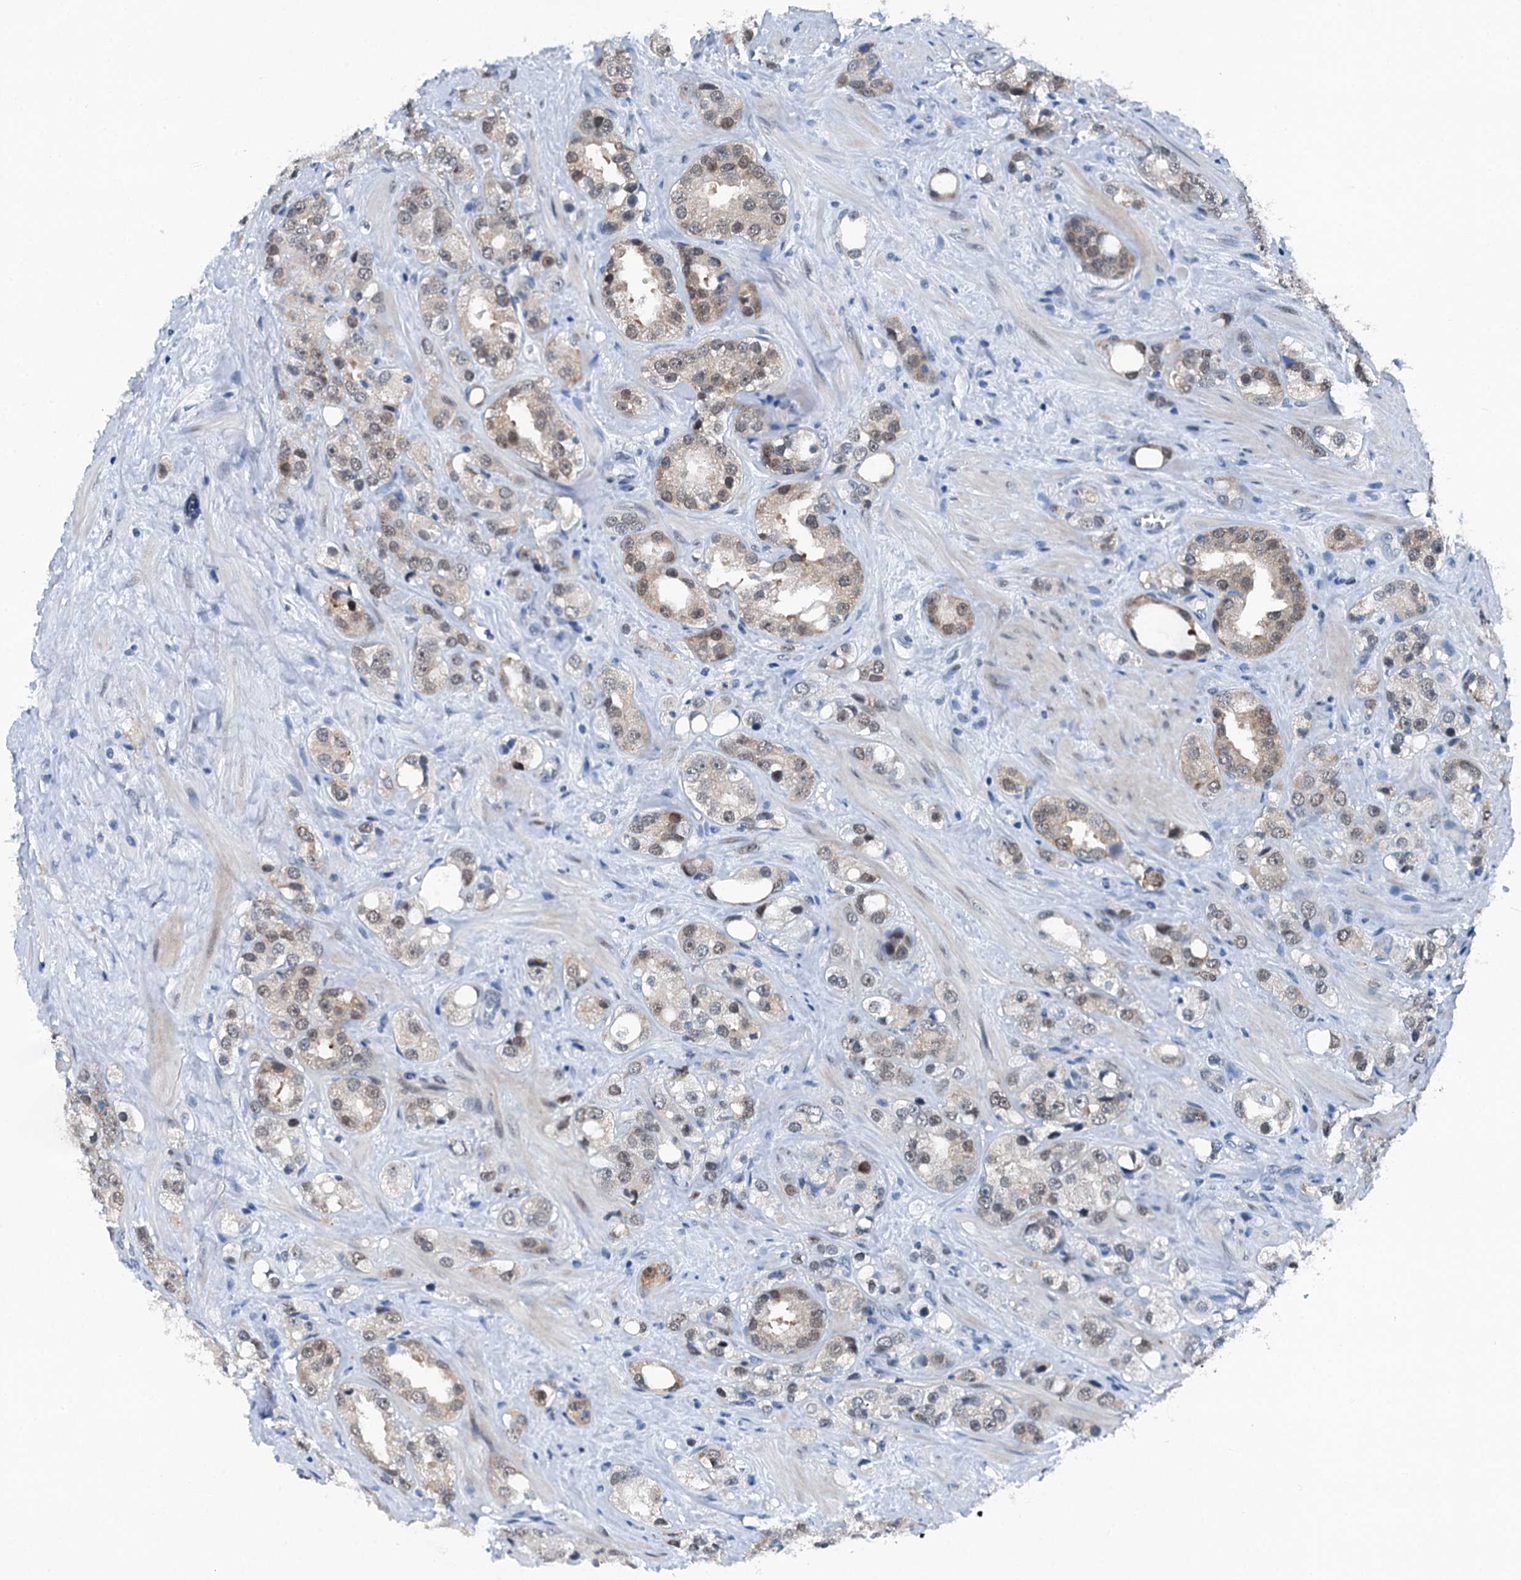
{"staining": {"intensity": "moderate", "quantity": "<25%", "location": "cytoplasmic/membranous,nuclear"}, "tissue": "prostate cancer", "cell_type": "Tumor cells", "image_type": "cancer", "snomed": [{"axis": "morphology", "description": "Adenocarcinoma, NOS"}, {"axis": "topography", "description": "Prostate"}], "caption": "A low amount of moderate cytoplasmic/membranous and nuclear staining is appreciated in approximately <25% of tumor cells in prostate cancer (adenocarcinoma) tissue. (DAB (3,3'-diaminobenzidine) IHC with brightfield microscopy, high magnification).", "gene": "TRPT1", "patient": {"sex": "male", "age": 79}}